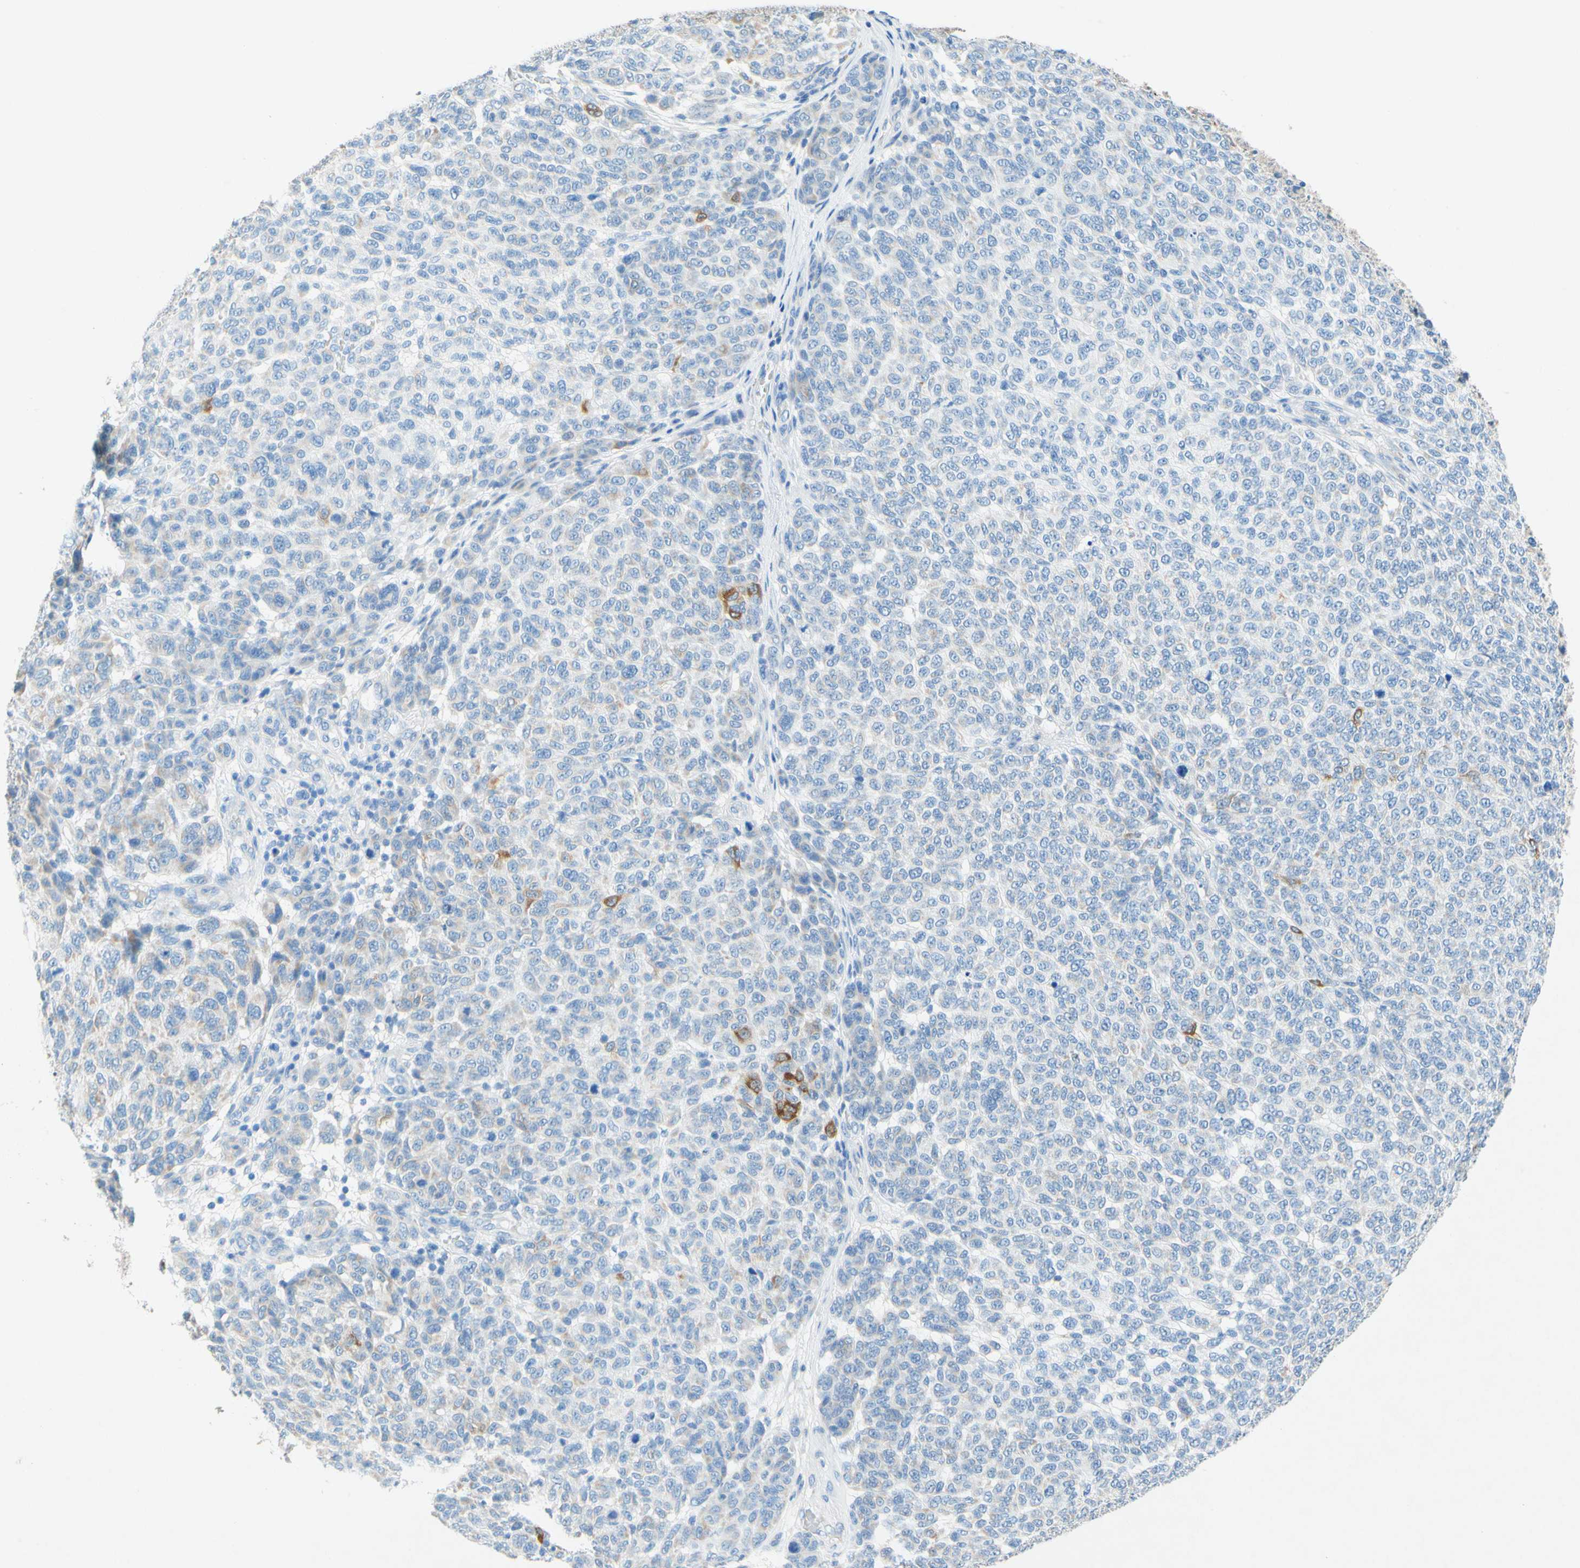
{"staining": {"intensity": "negative", "quantity": "none", "location": "none"}, "tissue": "melanoma", "cell_type": "Tumor cells", "image_type": "cancer", "snomed": [{"axis": "morphology", "description": "Malignant melanoma, NOS"}, {"axis": "topography", "description": "Skin"}], "caption": "Immunohistochemical staining of human malignant melanoma exhibits no significant expression in tumor cells.", "gene": "SLC46A1", "patient": {"sex": "male", "age": 59}}